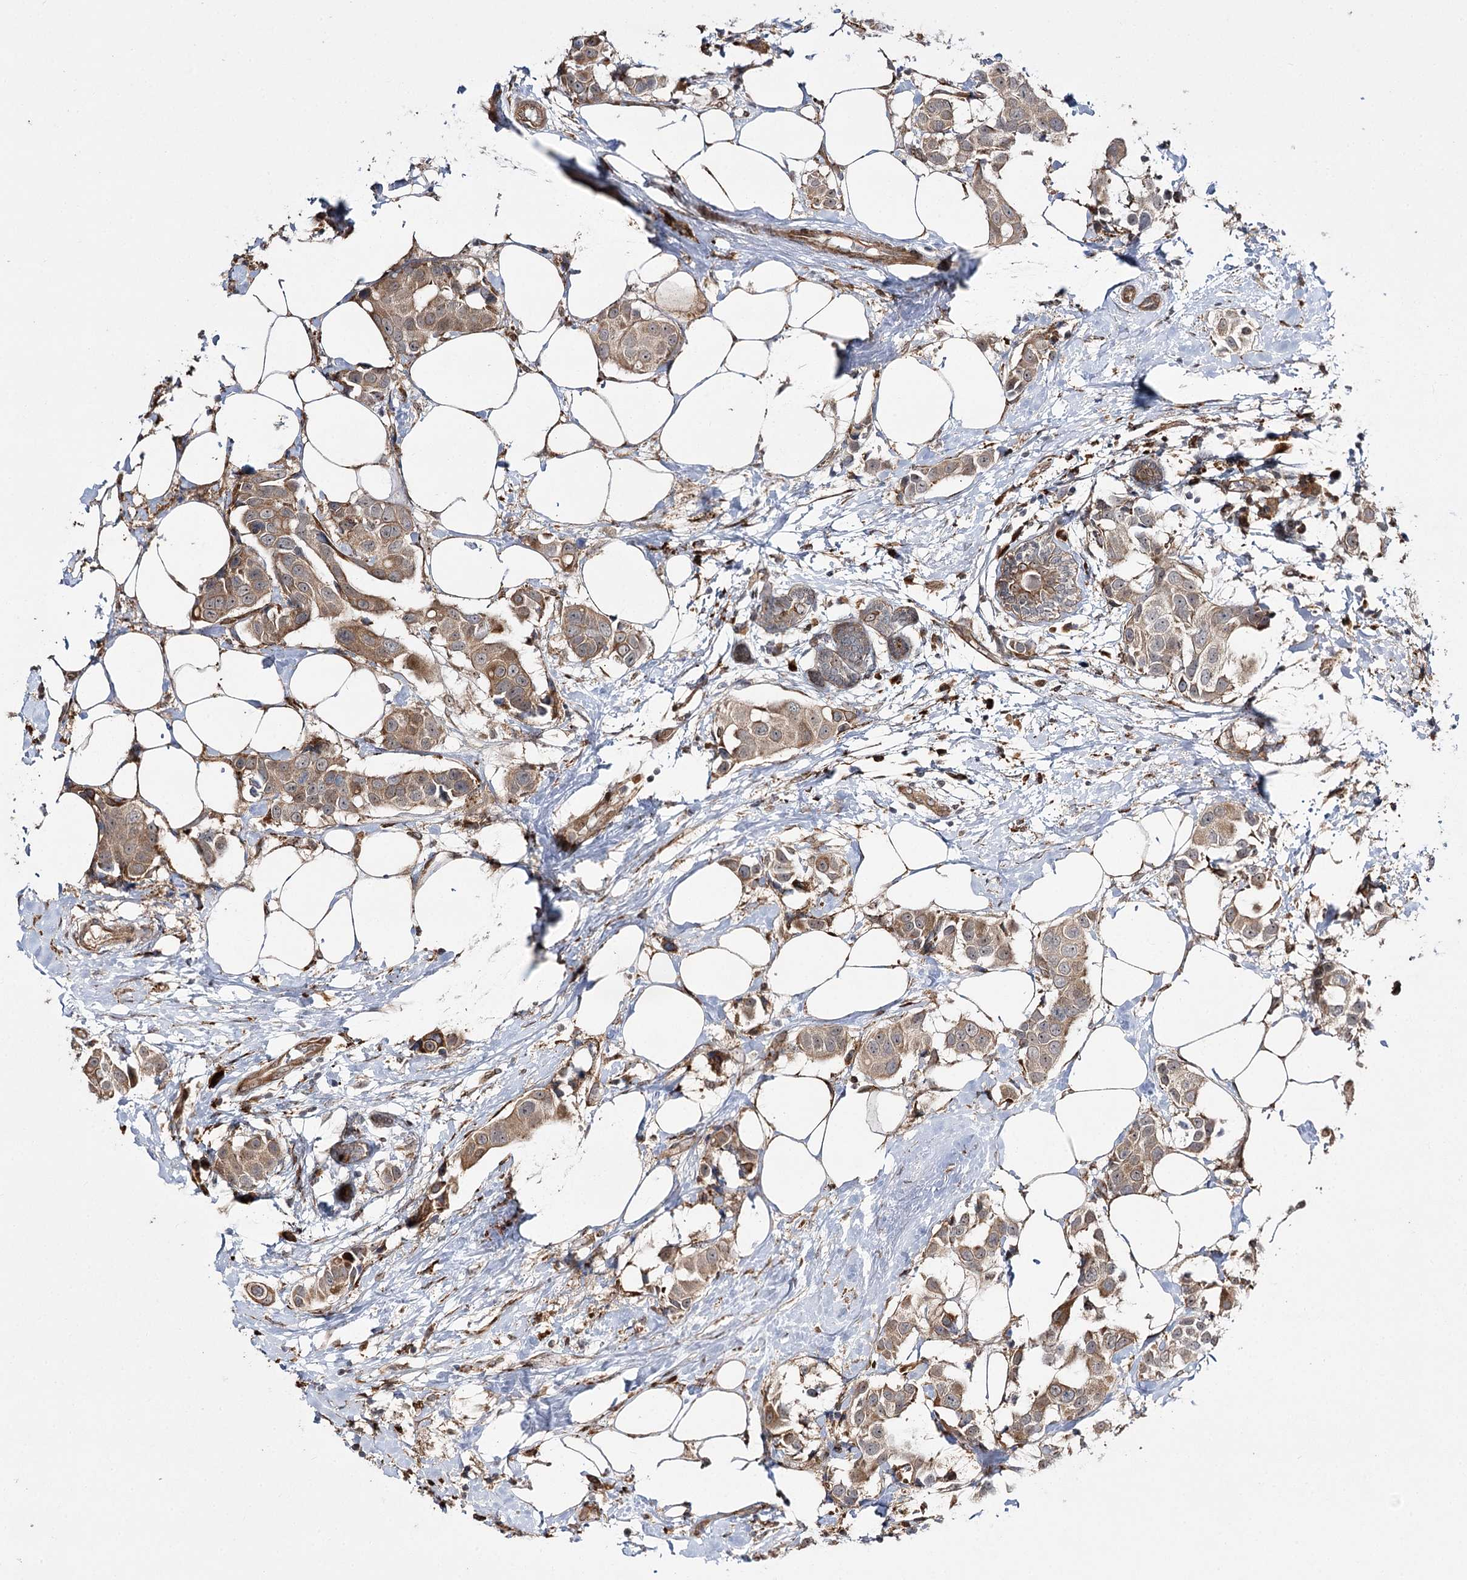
{"staining": {"intensity": "weak", "quantity": ">75%", "location": "cytoplasmic/membranous"}, "tissue": "breast cancer", "cell_type": "Tumor cells", "image_type": "cancer", "snomed": [{"axis": "morphology", "description": "Normal tissue, NOS"}, {"axis": "morphology", "description": "Duct carcinoma"}, {"axis": "topography", "description": "Breast"}], "caption": "The micrograph reveals immunohistochemical staining of breast cancer. There is weak cytoplasmic/membranous expression is present in about >75% of tumor cells.", "gene": "FANCL", "patient": {"sex": "female", "age": 39}}